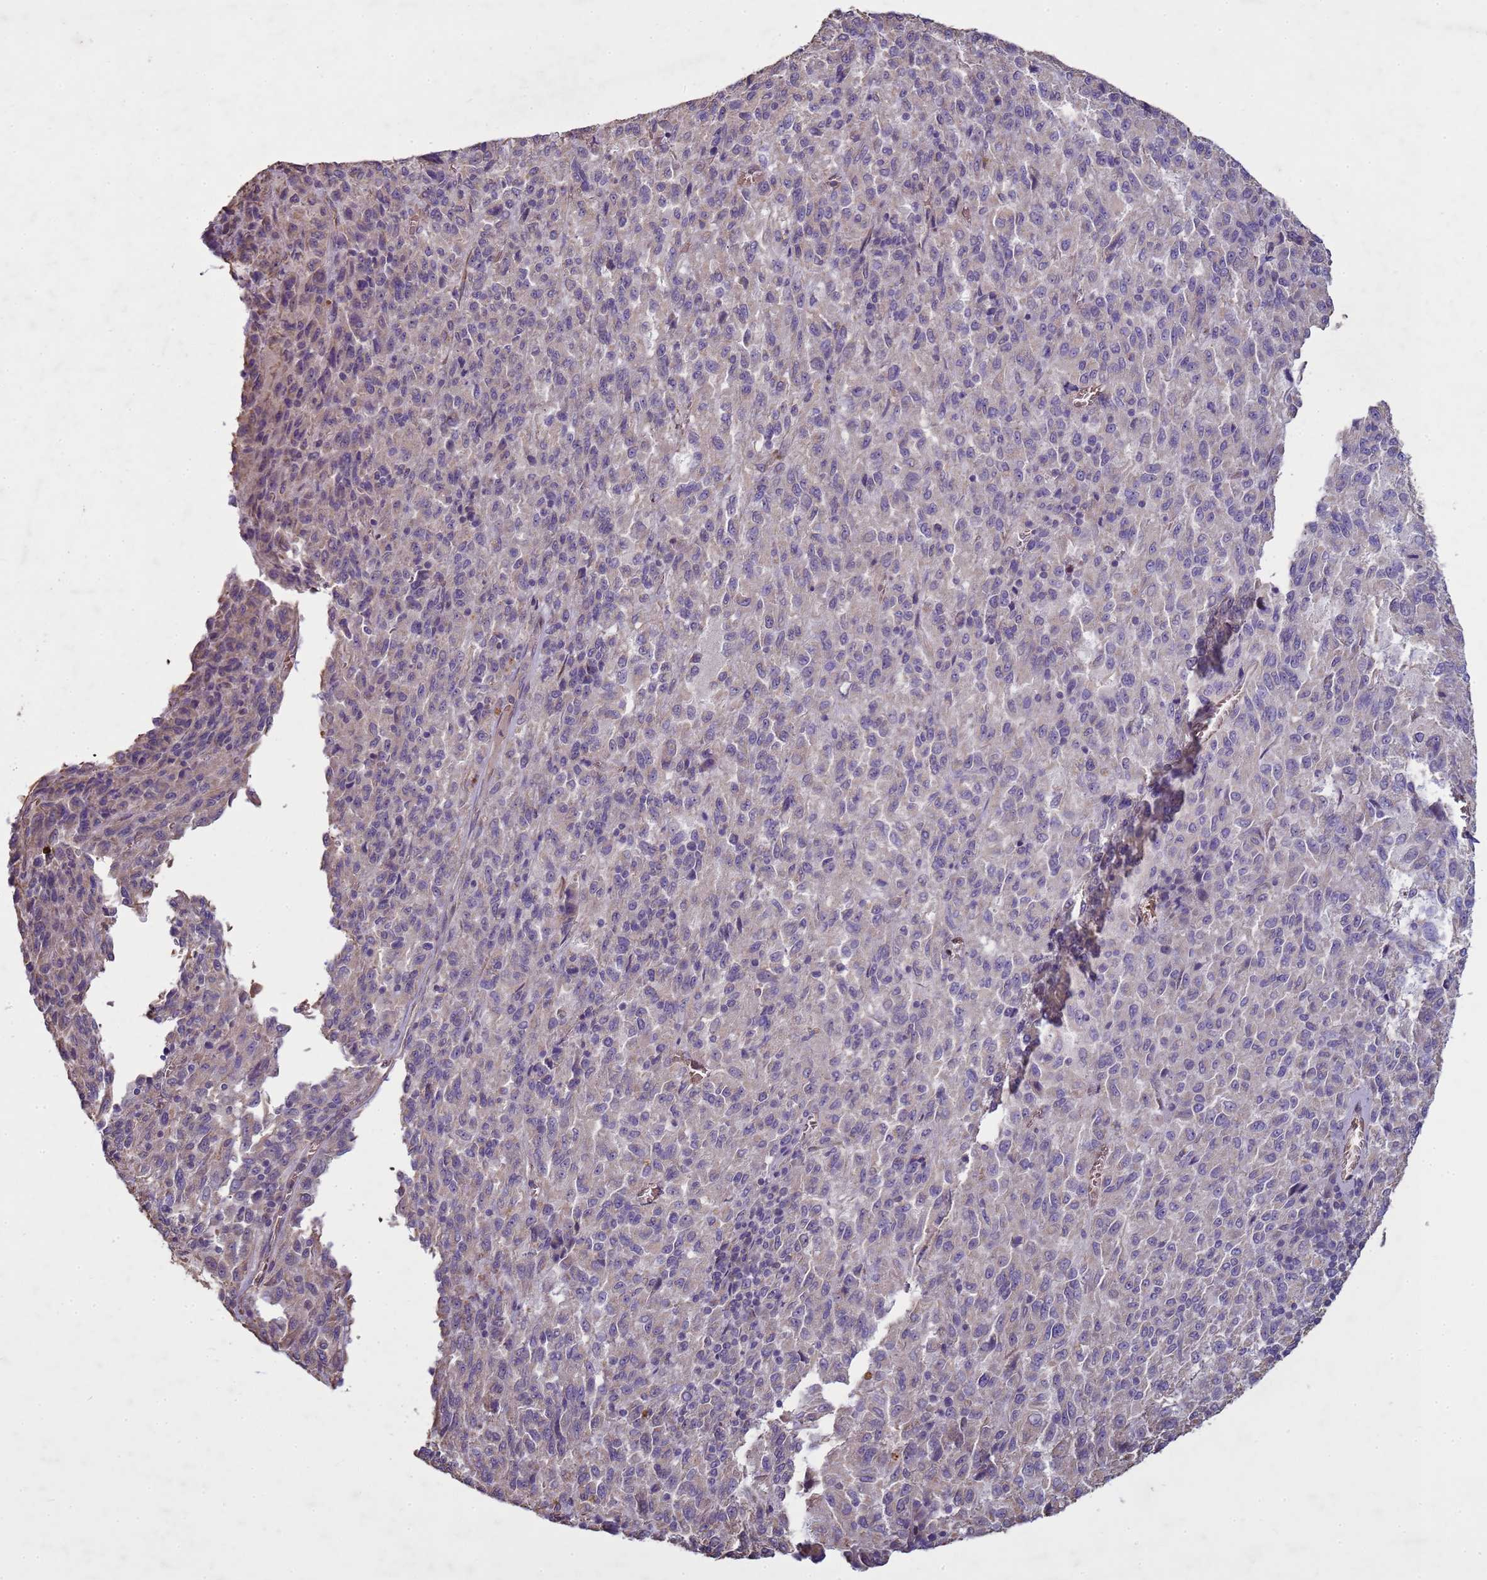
{"staining": {"intensity": "negative", "quantity": "none", "location": "none"}, "tissue": "melanoma", "cell_type": "Tumor cells", "image_type": "cancer", "snomed": [{"axis": "morphology", "description": "Malignant melanoma, Metastatic site"}, {"axis": "topography", "description": "Lung"}], "caption": "Tumor cells are negative for brown protein staining in malignant melanoma (metastatic site). (Stains: DAB immunohistochemistry (IHC) with hematoxylin counter stain, Microscopy: brightfield microscopy at high magnification).", "gene": "SGIP1", "patient": {"sex": "male", "age": 64}}